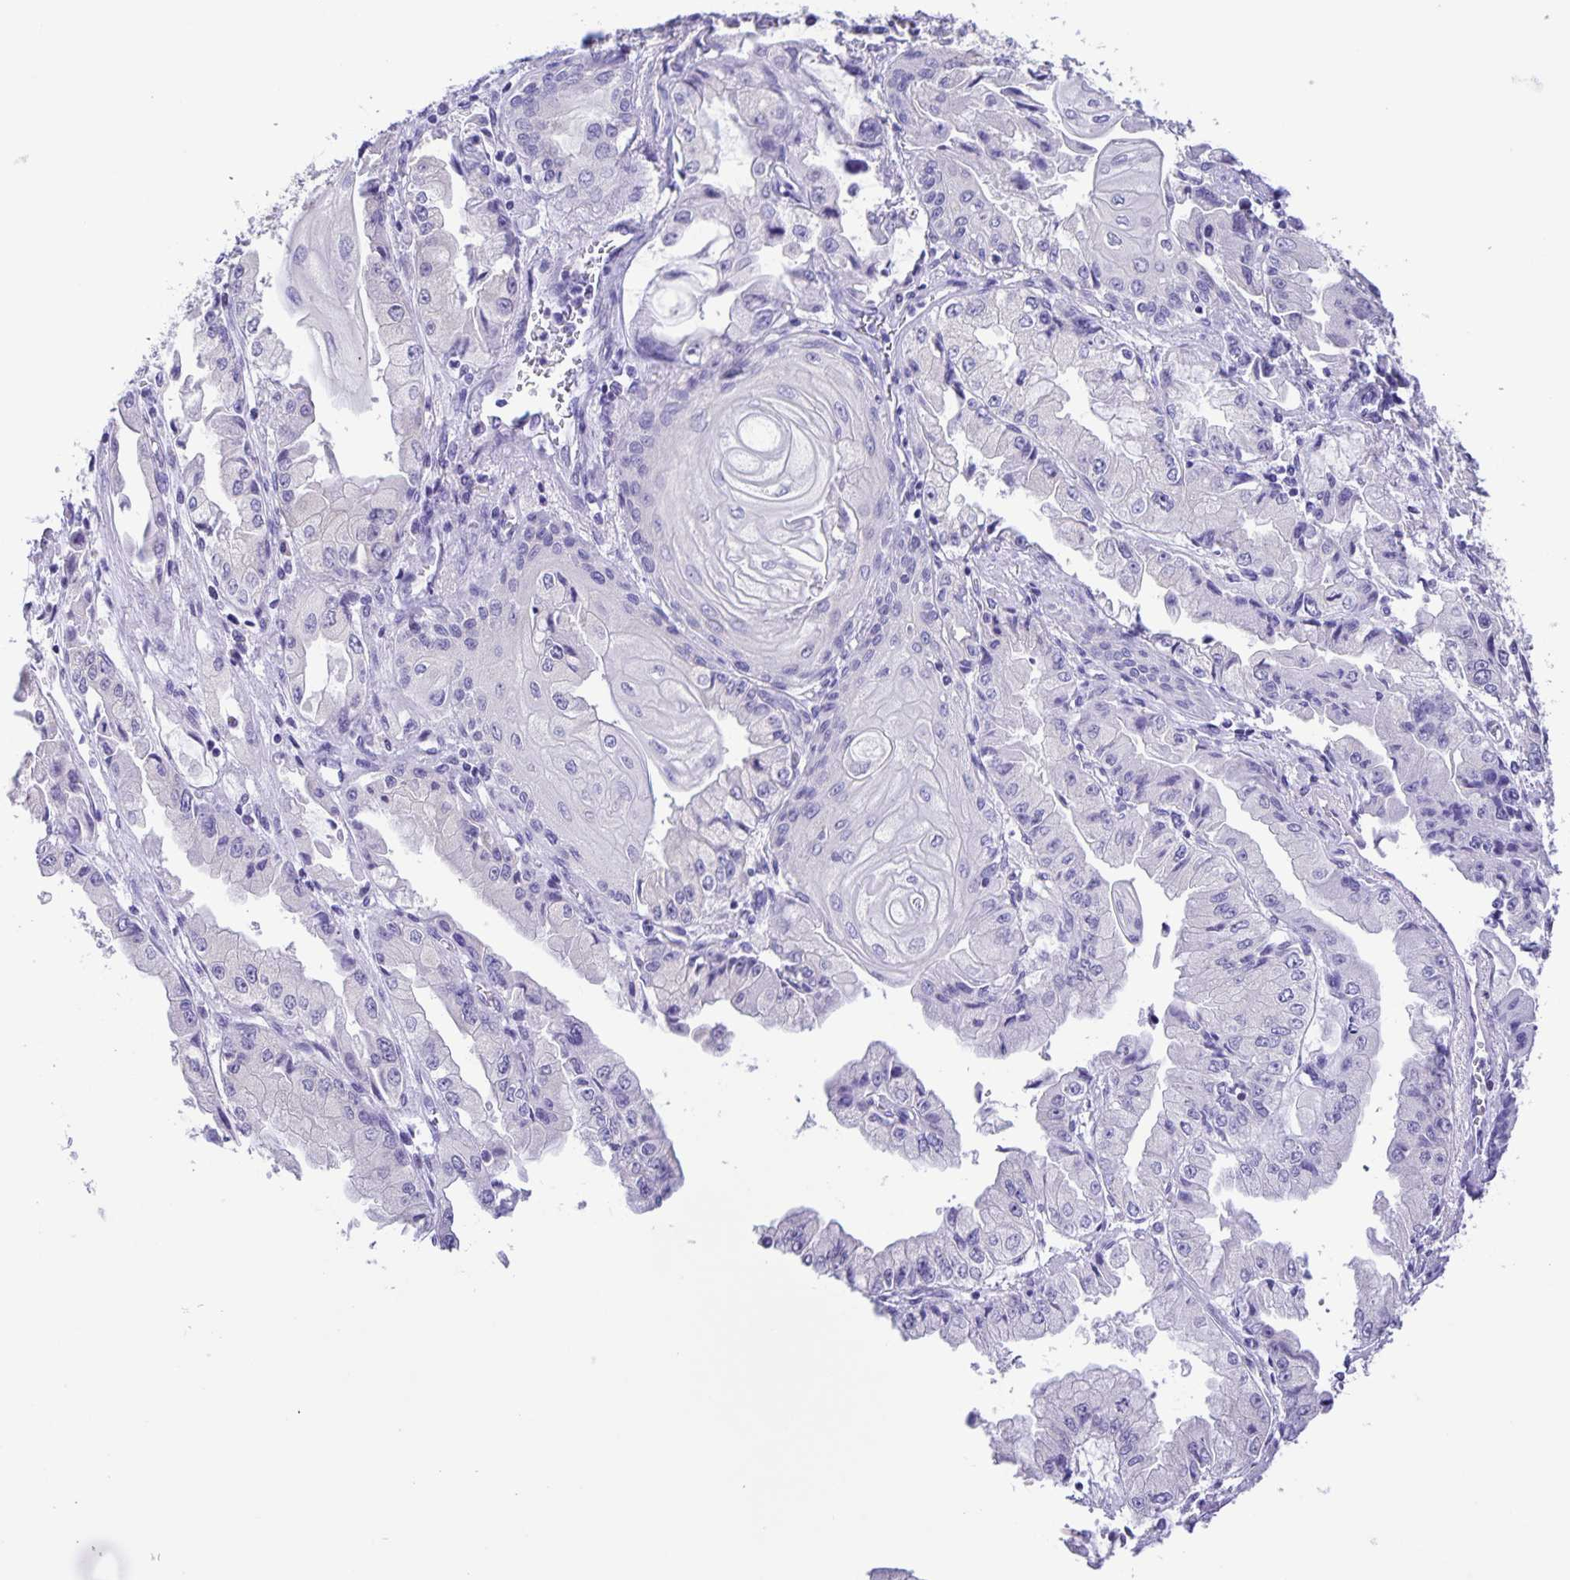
{"staining": {"intensity": "negative", "quantity": "none", "location": "none"}, "tissue": "stomach cancer", "cell_type": "Tumor cells", "image_type": "cancer", "snomed": [{"axis": "morphology", "description": "Adenocarcinoma, NOS"}, {"axis": "topography", "description": "Stomach, upper"}], "caption": "Histopathology image shows no protein staining in tumor cells of adenocarcinoma (stomach) tissue.", "gene": "CAPSL", "patient": {"sex": "female", "age": 74}}